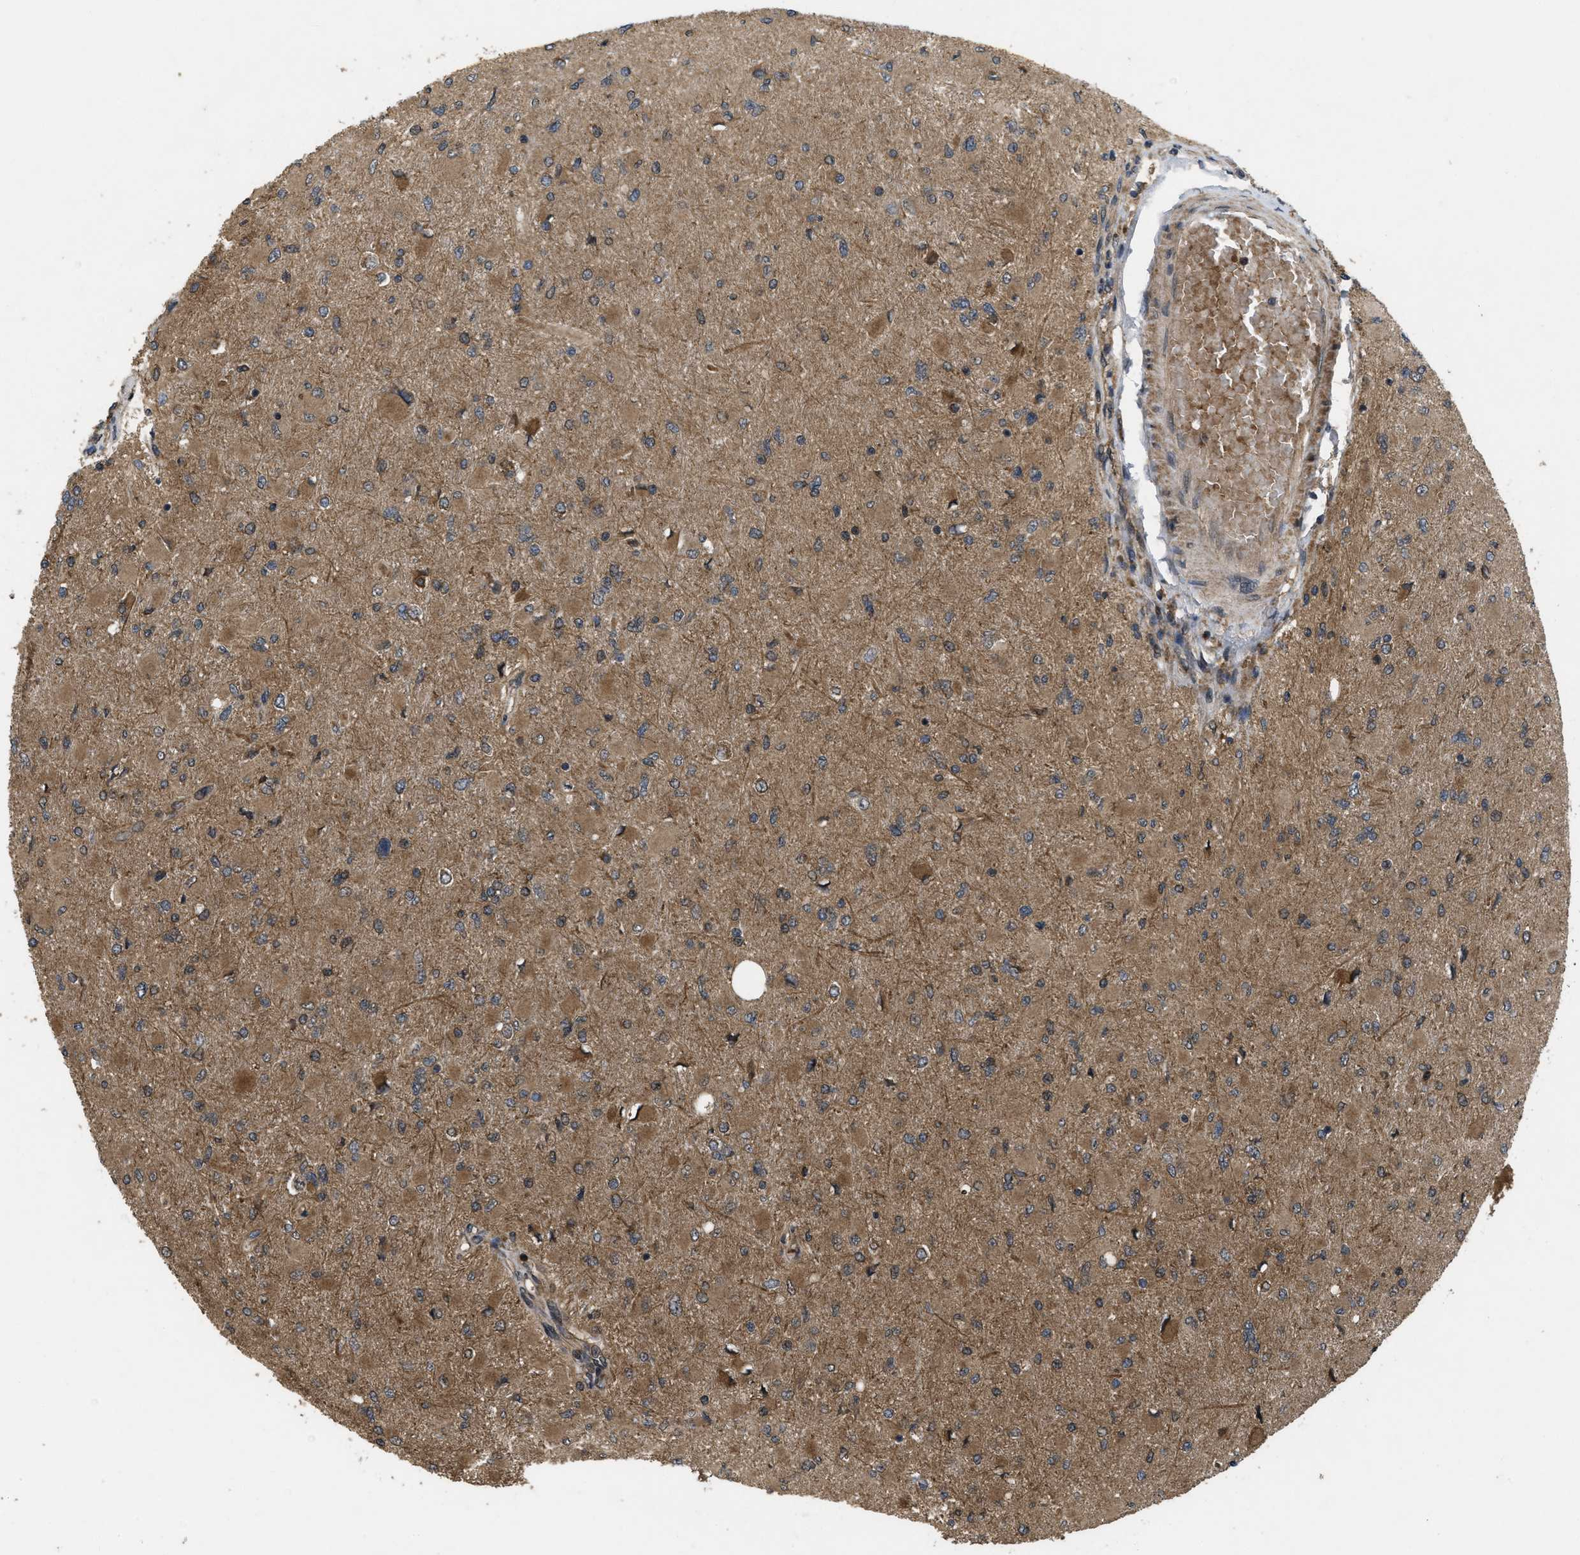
{"staining": {"intensity": "negative", "quantity": "none", "location": "none"}, "tissue": "glioma", "cell_type": "Tumor cells", "image_type": "cancer", "snomed": [{"axis": "morphology", "description": "Glioma, malignant, High grade"}, {"axis": "topography", "description": "Cerebral cortex"}], "caption": "High magnification brightfield microscopy of glioma stained with DAB (3,3'-diaminobenzidine) (brown) and counterstained with hematoxylin (blue): tumor cells show no significant expression.", "gene": "SPTLC1", "patient": {"sex": "female", "age": 36}}